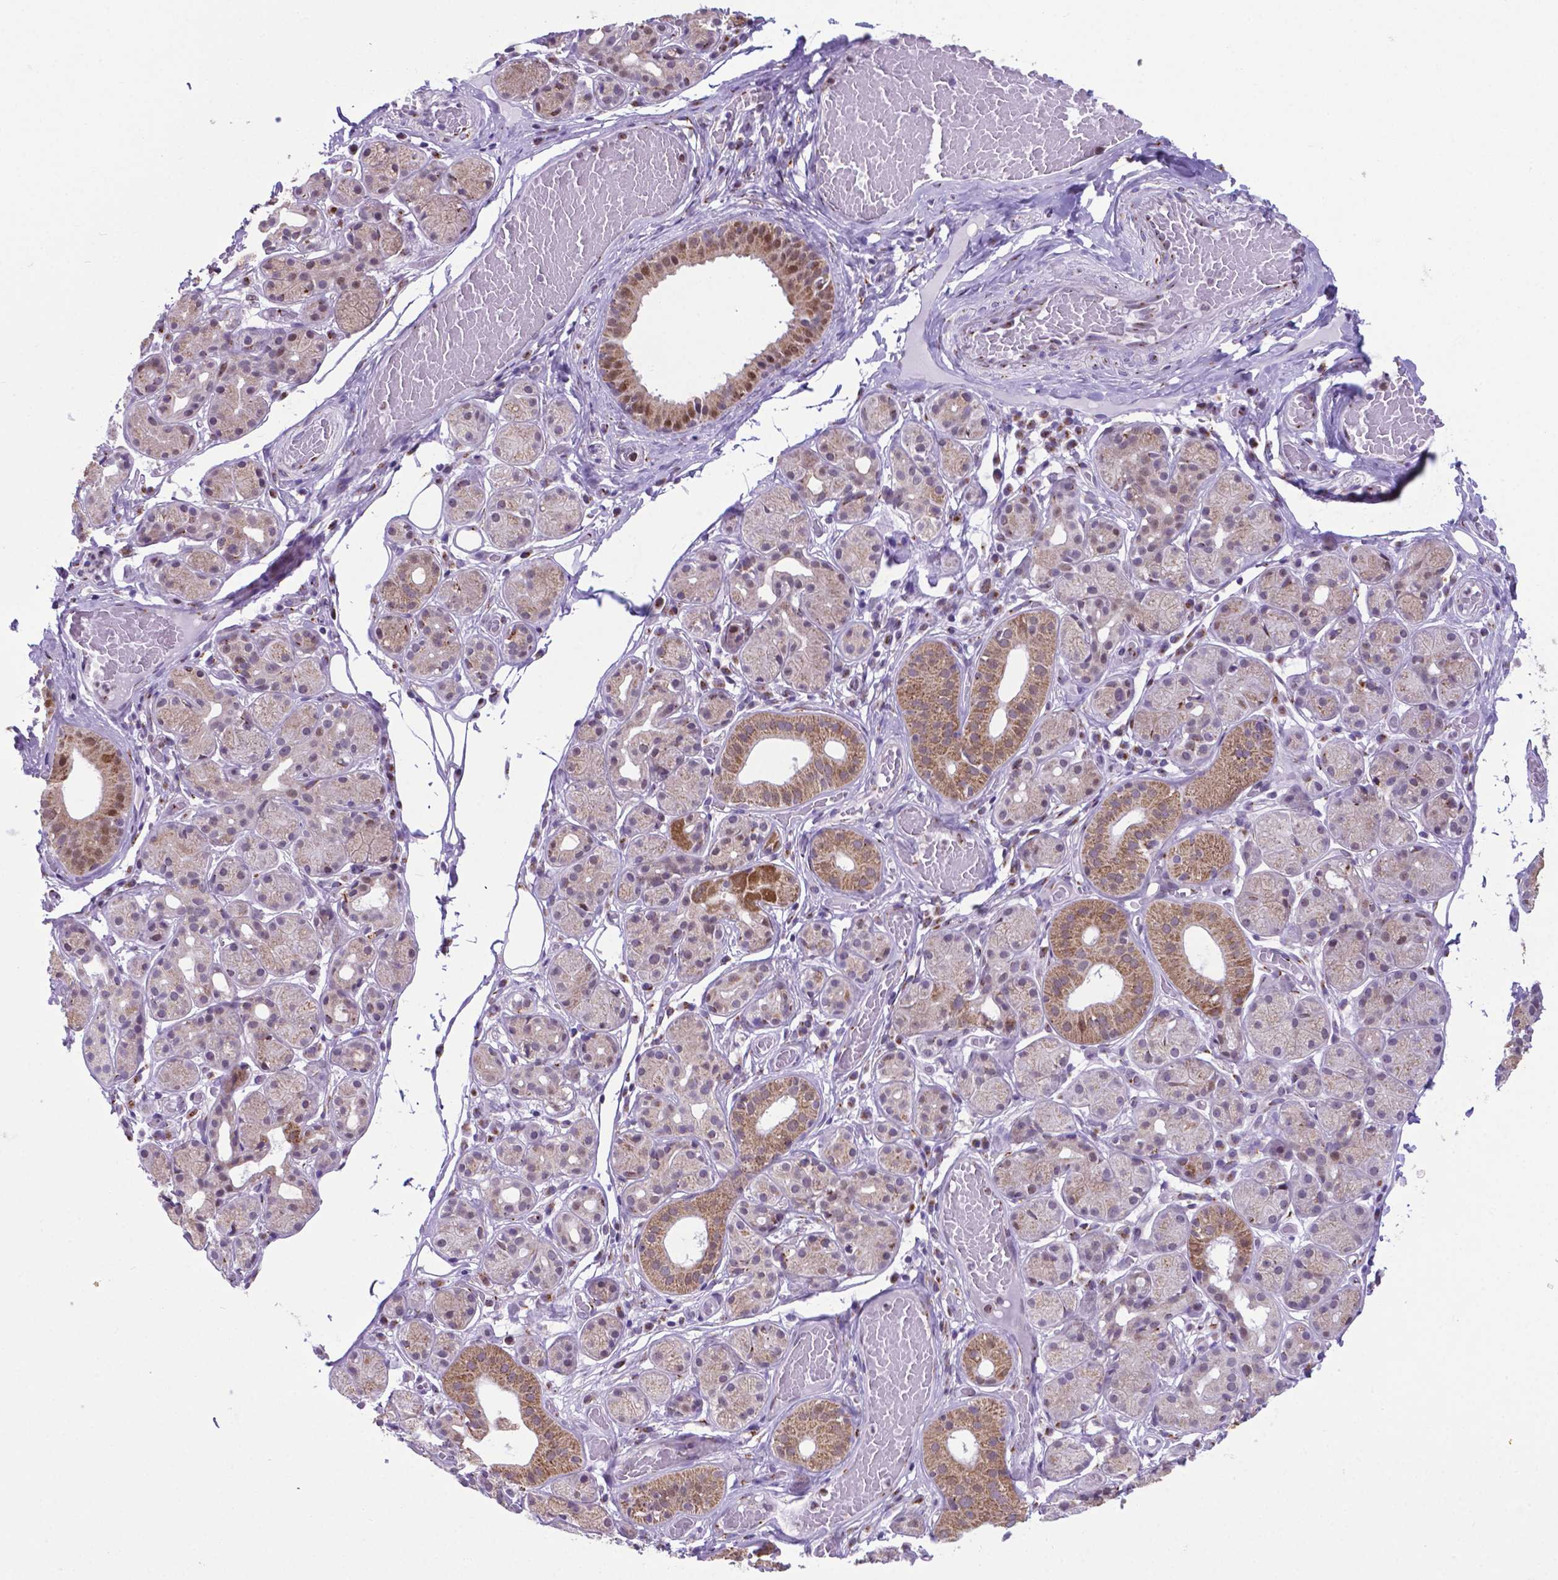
{"staining": {"intensity": "moderate", "quantity": "25%-75%", "location": "cytoplasmic/membranous"}, "tissue": "salivary gland", "cell_type": "Glandular cells", "image_type": "normal", "snomed": [{"axis": "morphology", "description": "Normal tissue, NOS"}, {"axis": "topography", "description": "Salivary gland"}, {"axis": "topography", "description": "Peripheral nerve tissue"}], "caption": "Brown immunohistochemical staining in benign salivary gland exhibits moderate cytoplasmic/membranous positivity in approximately 25%-75% of glandular cells.", "gene": "MRPL10", "patient": {"sex": "male", "age": 71}}